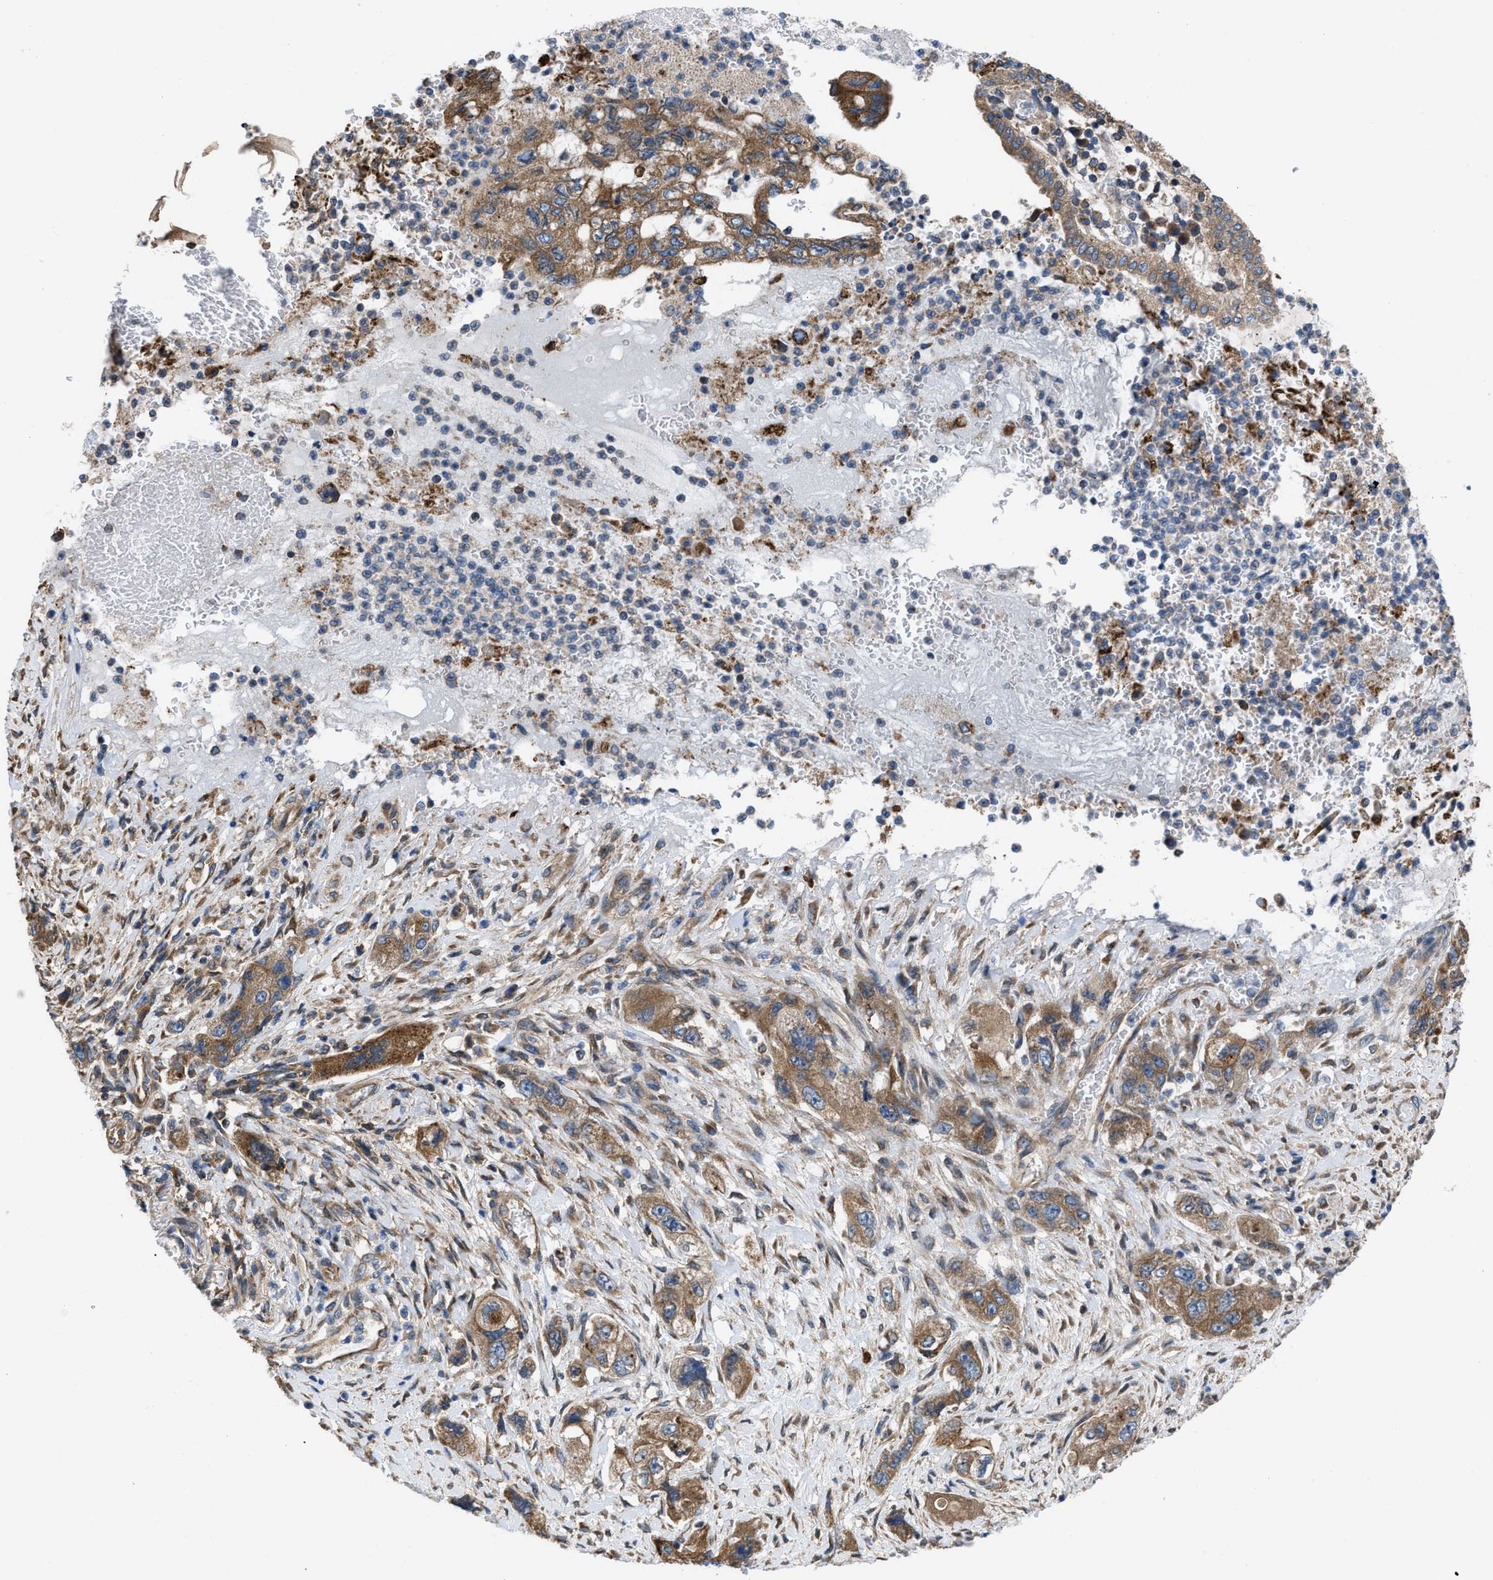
{"staining": {"intensity": "moderate", "quantity": ">75%", "location": "cytoplasmic/membranous"}, "tissue": "pancreatic cancer", "cell_type": "Tumor cells", "image_type": "cancer", "snomed": [{"axis": "morphology", "description": "Adenocarcinoma, NOS"}, {"axis": "topography", "description": "Pancreas"}], "caption": "DAB (3,3'-diaminobenzidine) immunohistochemical staining of pancreatic cancer (adenocarcinoma) shows moderate cytoplasmic/membranous protein staining in approximately >75% of tumor cells.", "gene": "CEP128", "patient": {"sex": "female", "age": 73}}